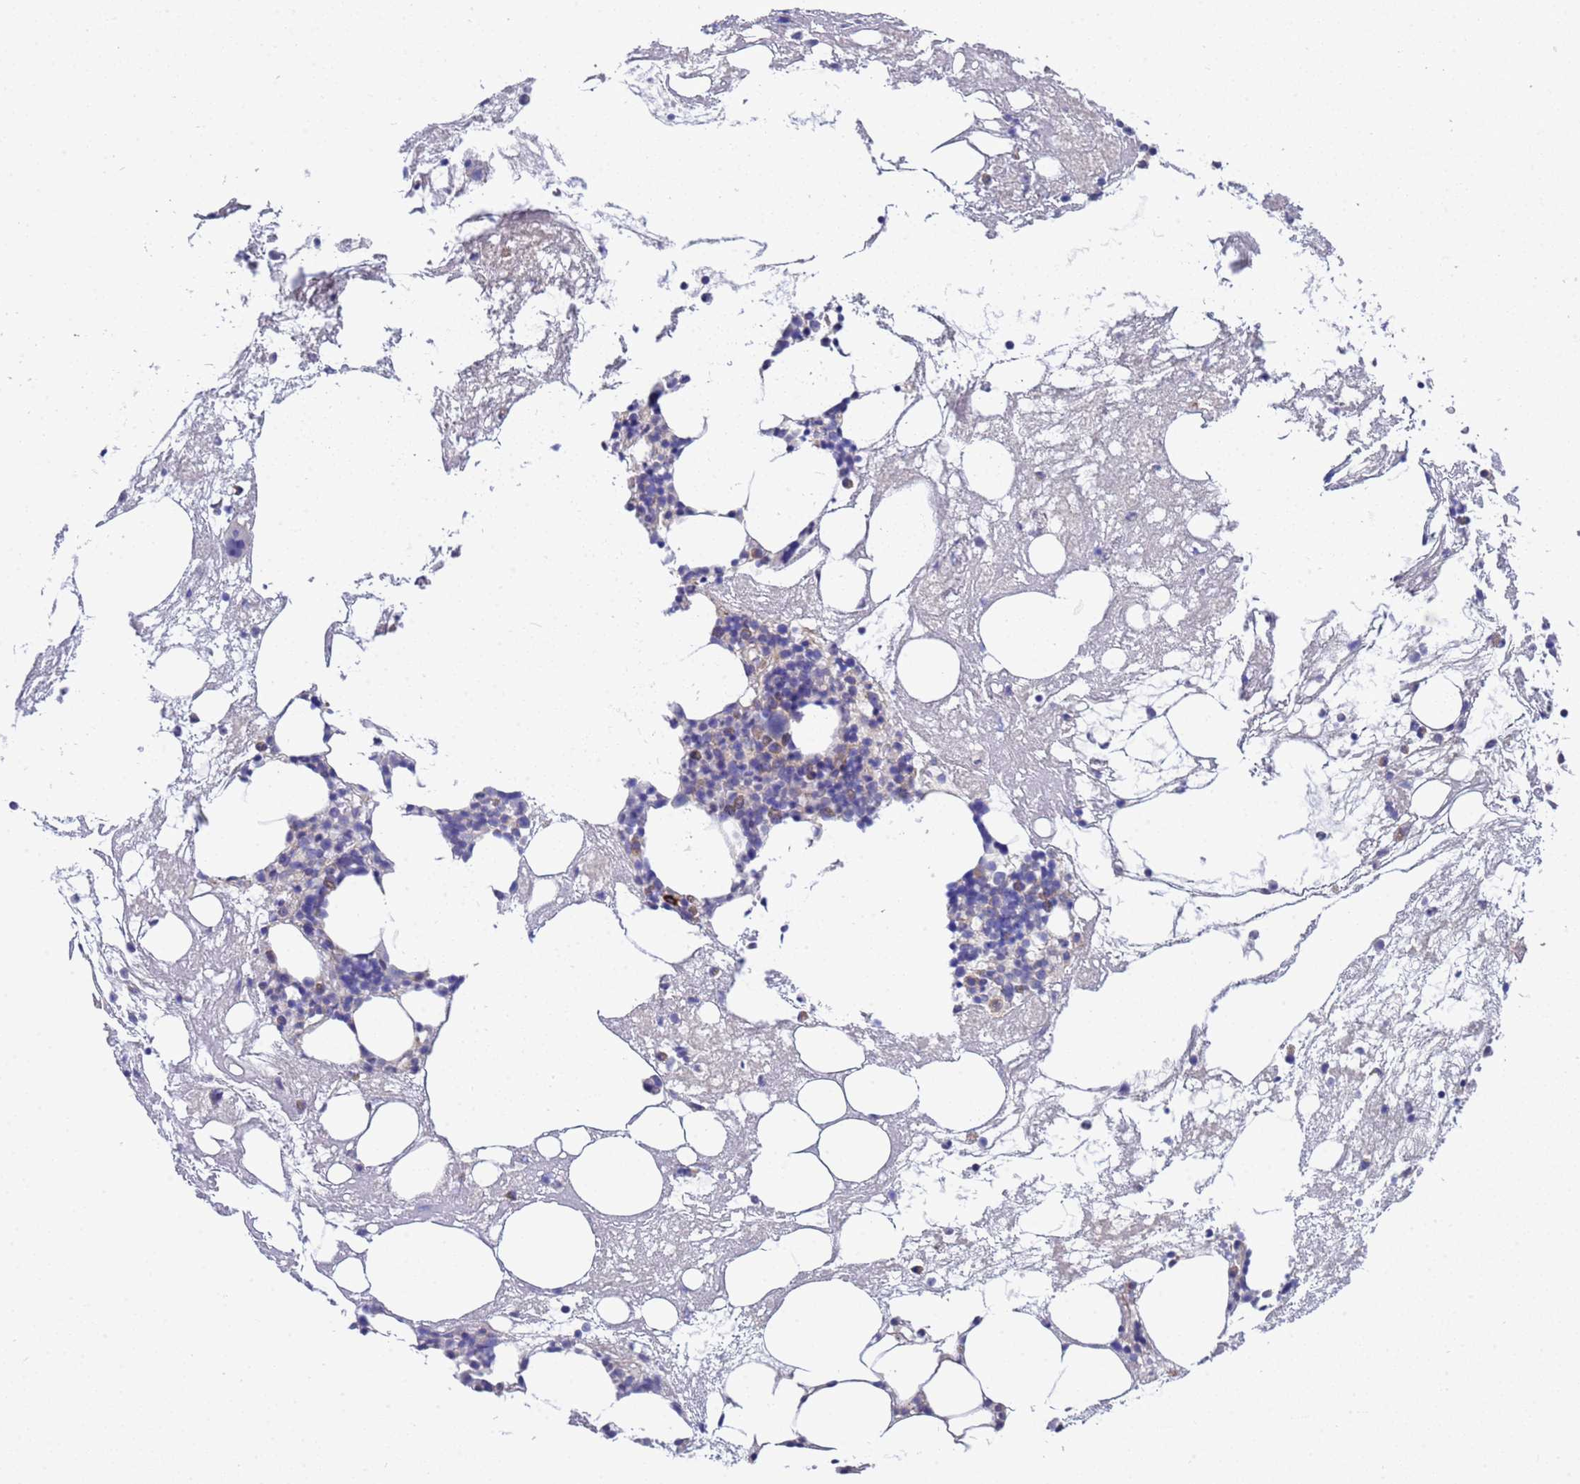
{"staining": {"intensity": "negative", "quantity": "none", "location": "none"}, "tissue": "bone marrow", "cell_type": "Hematopoietic cells", "image_type": "normal", "snomed": [{"axis": "morphology", "description": "Normal tissue, NOS"}, {"axis": "topography", "description": "Bone marrow"}], "caption": "A high-resolution histopathology image shows immunohistochemistry staining of normal bone marrow, which reveals no significant positivity in hematopoietic cells.", "gene": "RC3H2", "patient": {"sex": "male", "age": 78}}